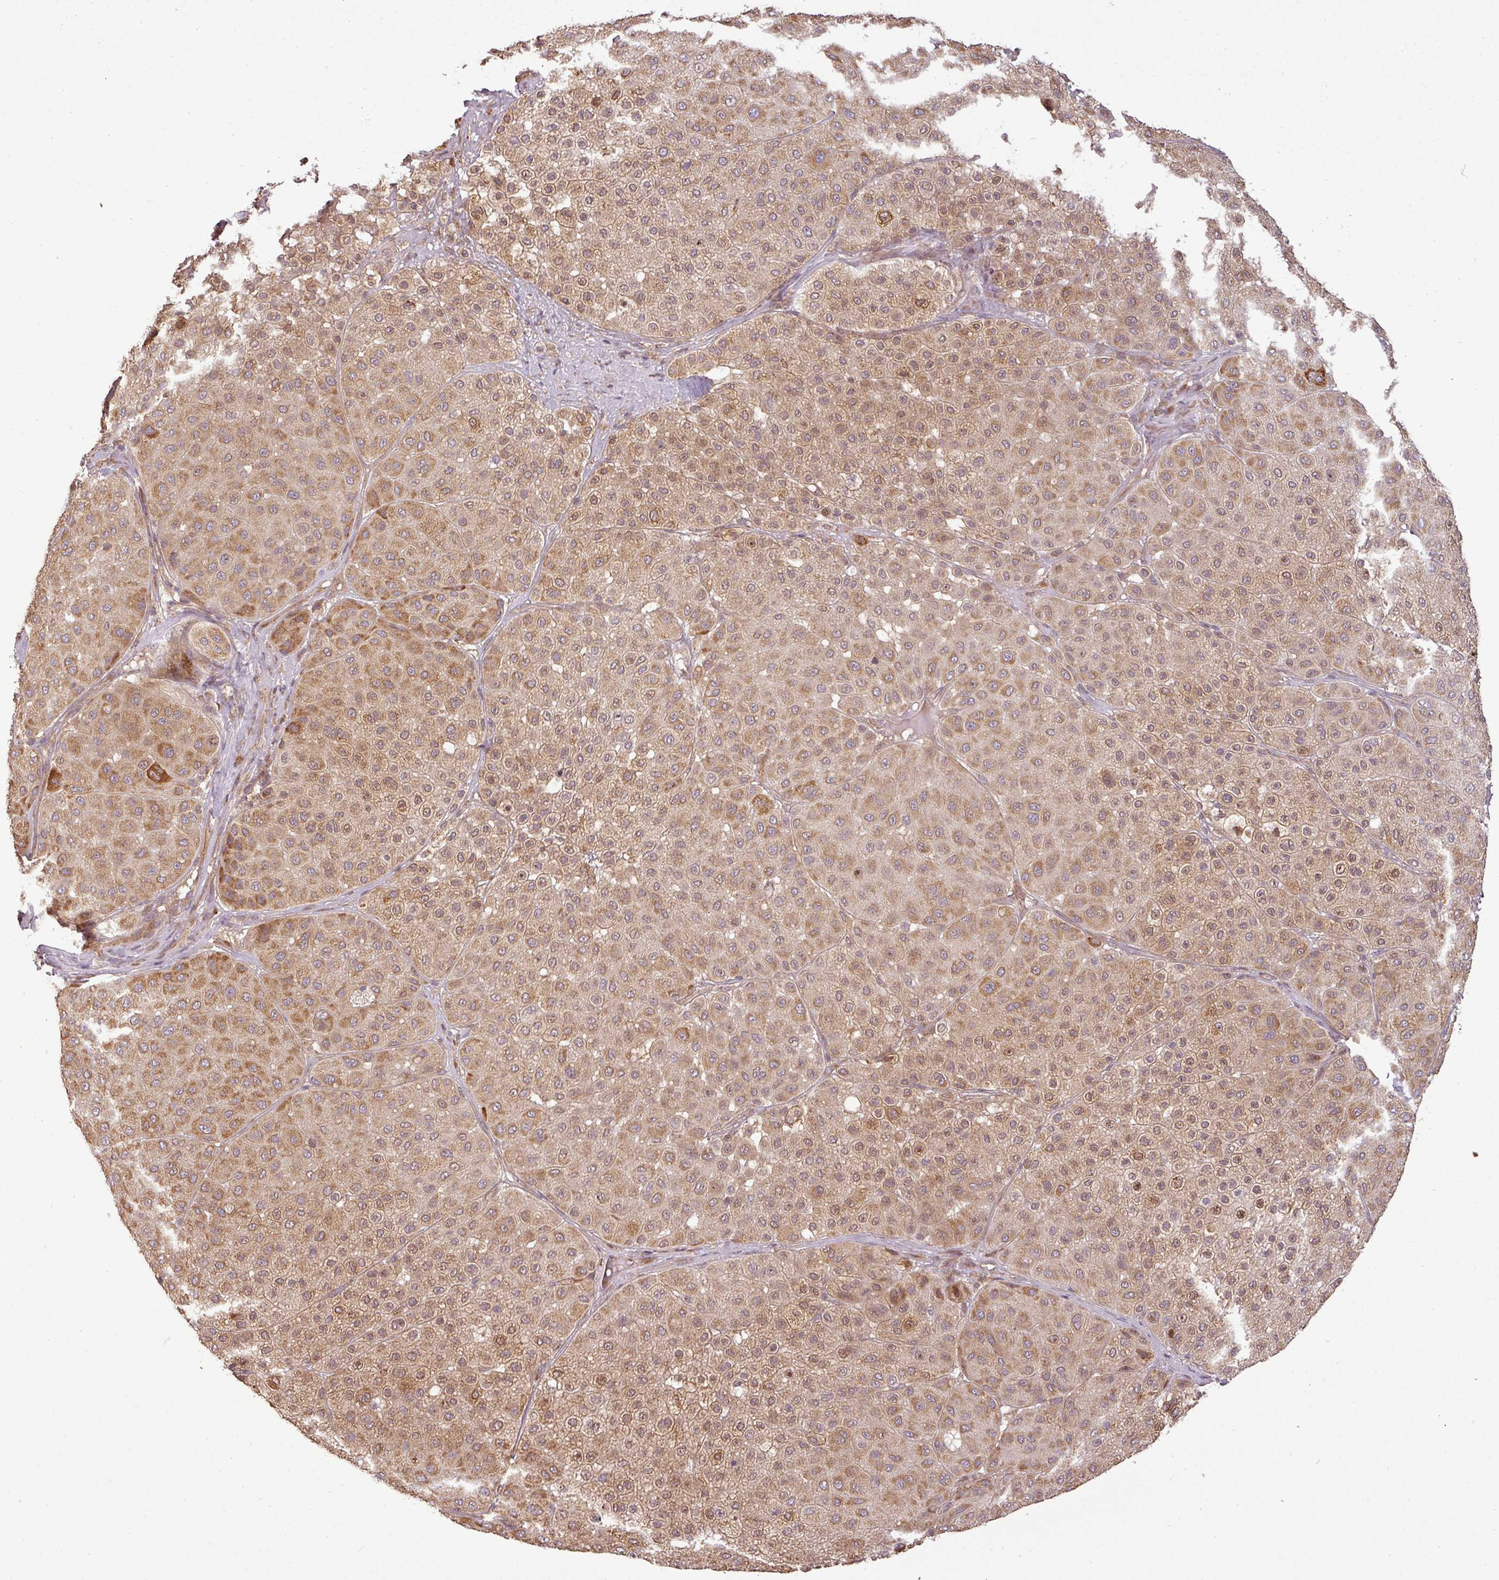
{"staining": {"intensity": "moderate", "quantity": ">75%", "location": "cytoplasmic/membranous,nuclear"}, "tissue": "melanoma", "cell_type": "Tumor cells", "image_type": "cancer", "snomed": [{"axis": "morphology", "description": "Malignant melanoma, Metastatic site"}, {"axis": "topography", "description": "Smooth muscle"}], "caption": "Malignant melanoma (metastatic site) stained for a protein exhibits moderate cytoplasmic/membranous and nuclear positivity in tumor cells.", "gene": "FAIM", "patient": {"sex": "male", "age": 41}}